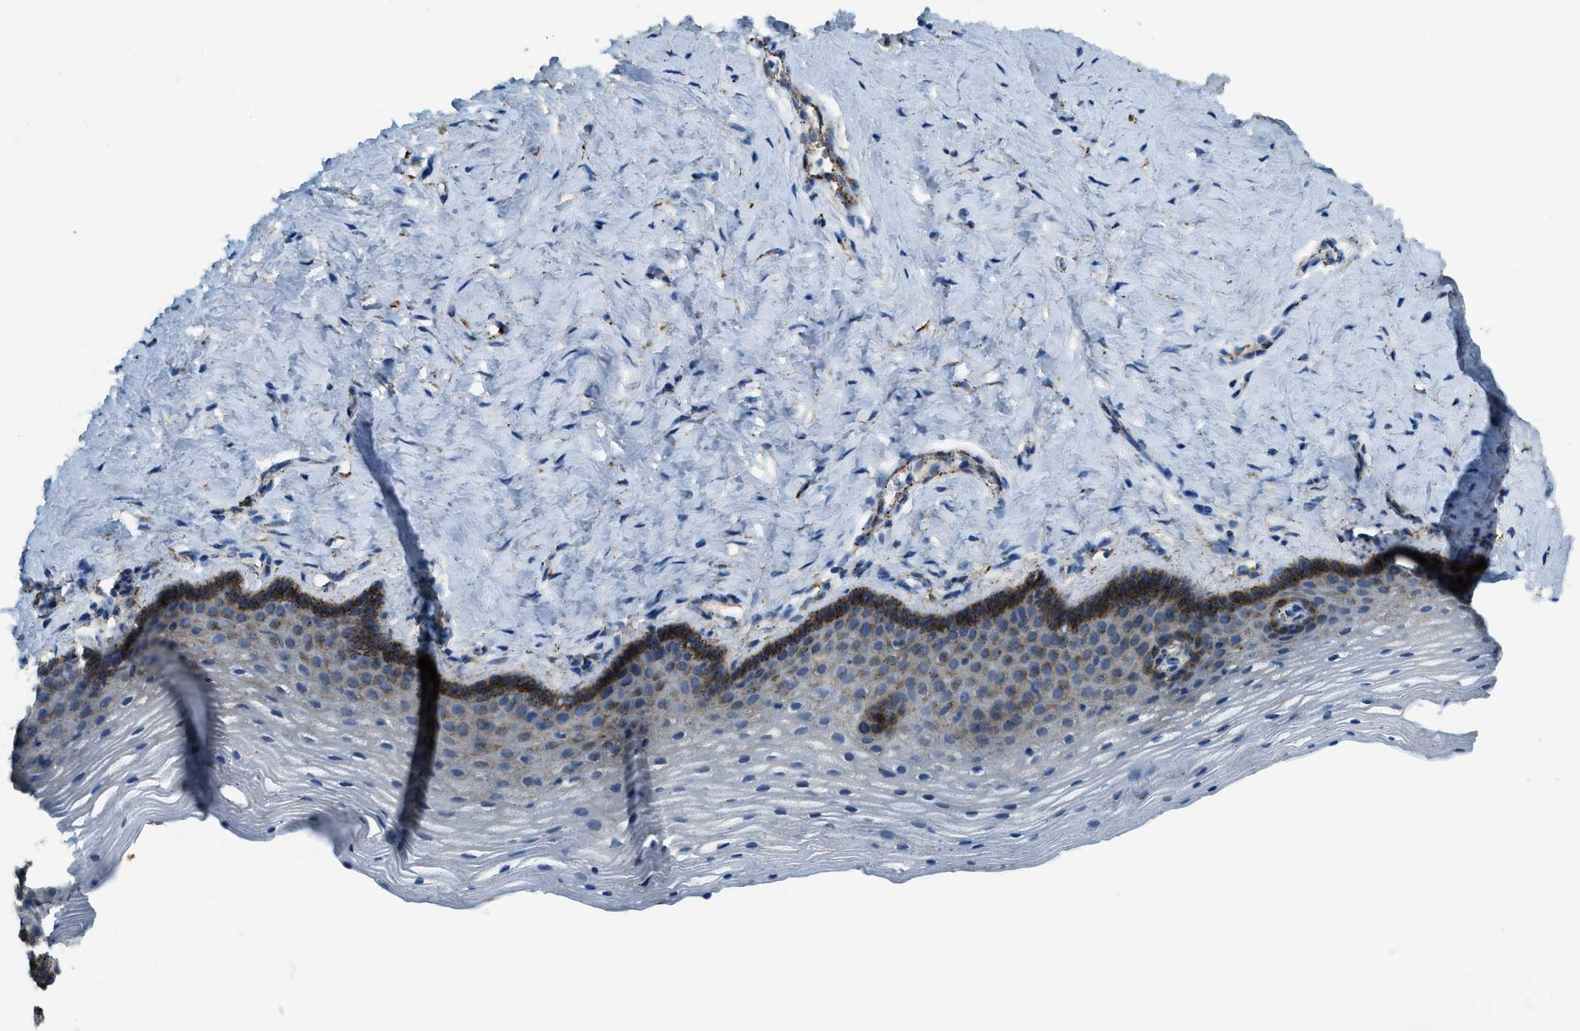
{"staining": {"intensity": "strong", "quantity": "<25%", "location": "cytoplasmic/membranous"}, "tissue": "vagina", "cell_type": "Squamous epithelial cells", "image_type": "normal", "snomed": [{"axis": "morphology", "description": "Normal tissue, NOS"}, {"axis": "topography", "description": "Vagina"}], "caption": "An IHC histopathology image of benign tissue is shown. Protein staining in brown shows strong cytoplasmic/membranous positivity in vagina within squamous epithelial cells. (DAB IHC with brightfield microscopy, high magnification).", "gene": "SCARB2", "patient": {"sex": "female", "age": 32}}